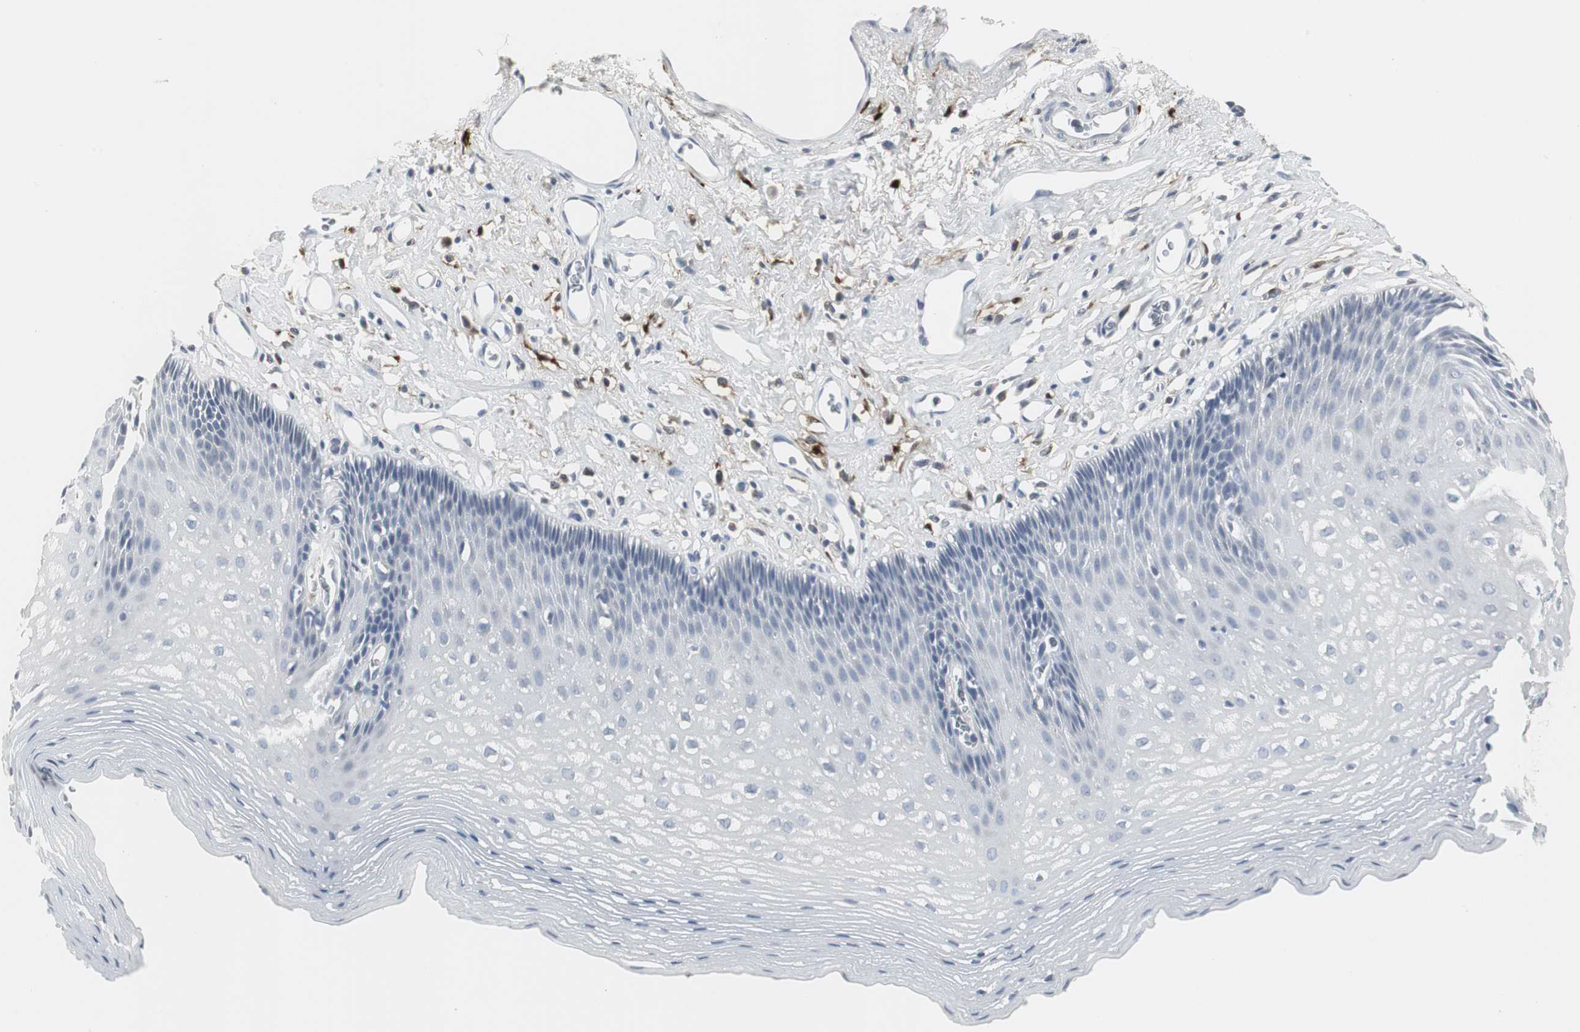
{"staining": {"intensity": "negative", "quantity": "none", "location": "none"}, "tissue": "esophagus", "cell_type": "Squamous epithelial cells", "image_type": "normal", "snomed": [{"axis": "morphology", "description": "Normal tissue, NOS"}, {"axis": "topography", "description": "Esophagus"}], "caption": "Squamous epithelial cells are negative for brown protein staining in unremarkable esophagus. The staining is performed using DAB (3,3'-diaminobenzidine) brown chromogen with nuclei counter-stained in using hematoxylin.", "gene": "PI15", "patient": {"sex": "female", "age": 70}}